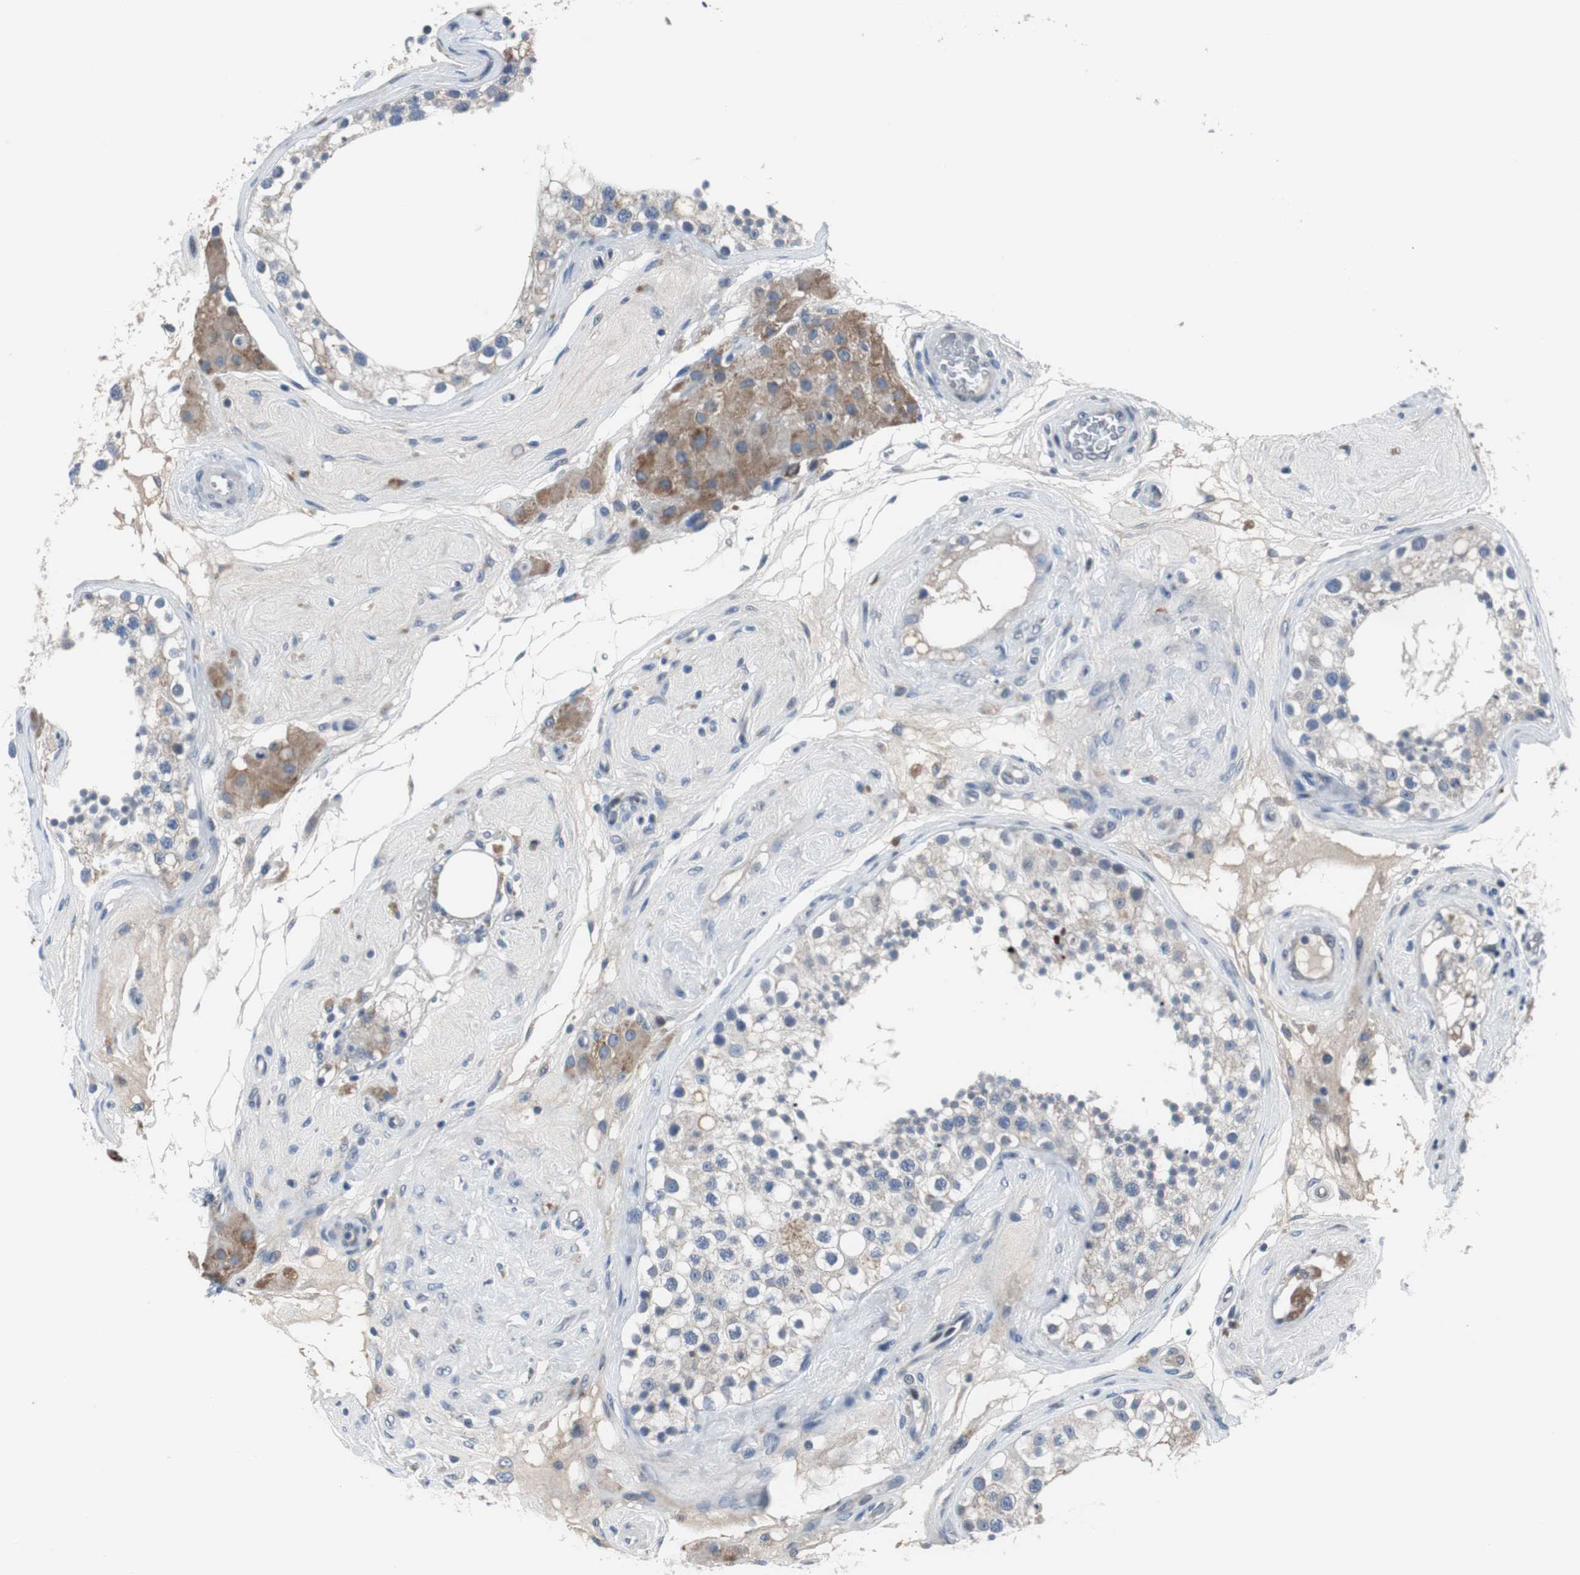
{"staining": {"intensity": "weak", "quantity": "<25%", "location": "cytoplasmic/membranous"}, "tissue": "testis", "cell_type": "Cells in seminiferous ducts", "image_type": "normal", "snomed": [{"axis": "morphology", "description": "Normal tissue, NOS"}, {"axis": "topography", "description": "Testis"}], "caption": "DAB immunohistochemical staining of benign testis shows no significant staining in cells in seminiferous ducts.", "gene": "TP63", "patient": {"sex": "male", "age": 68}}